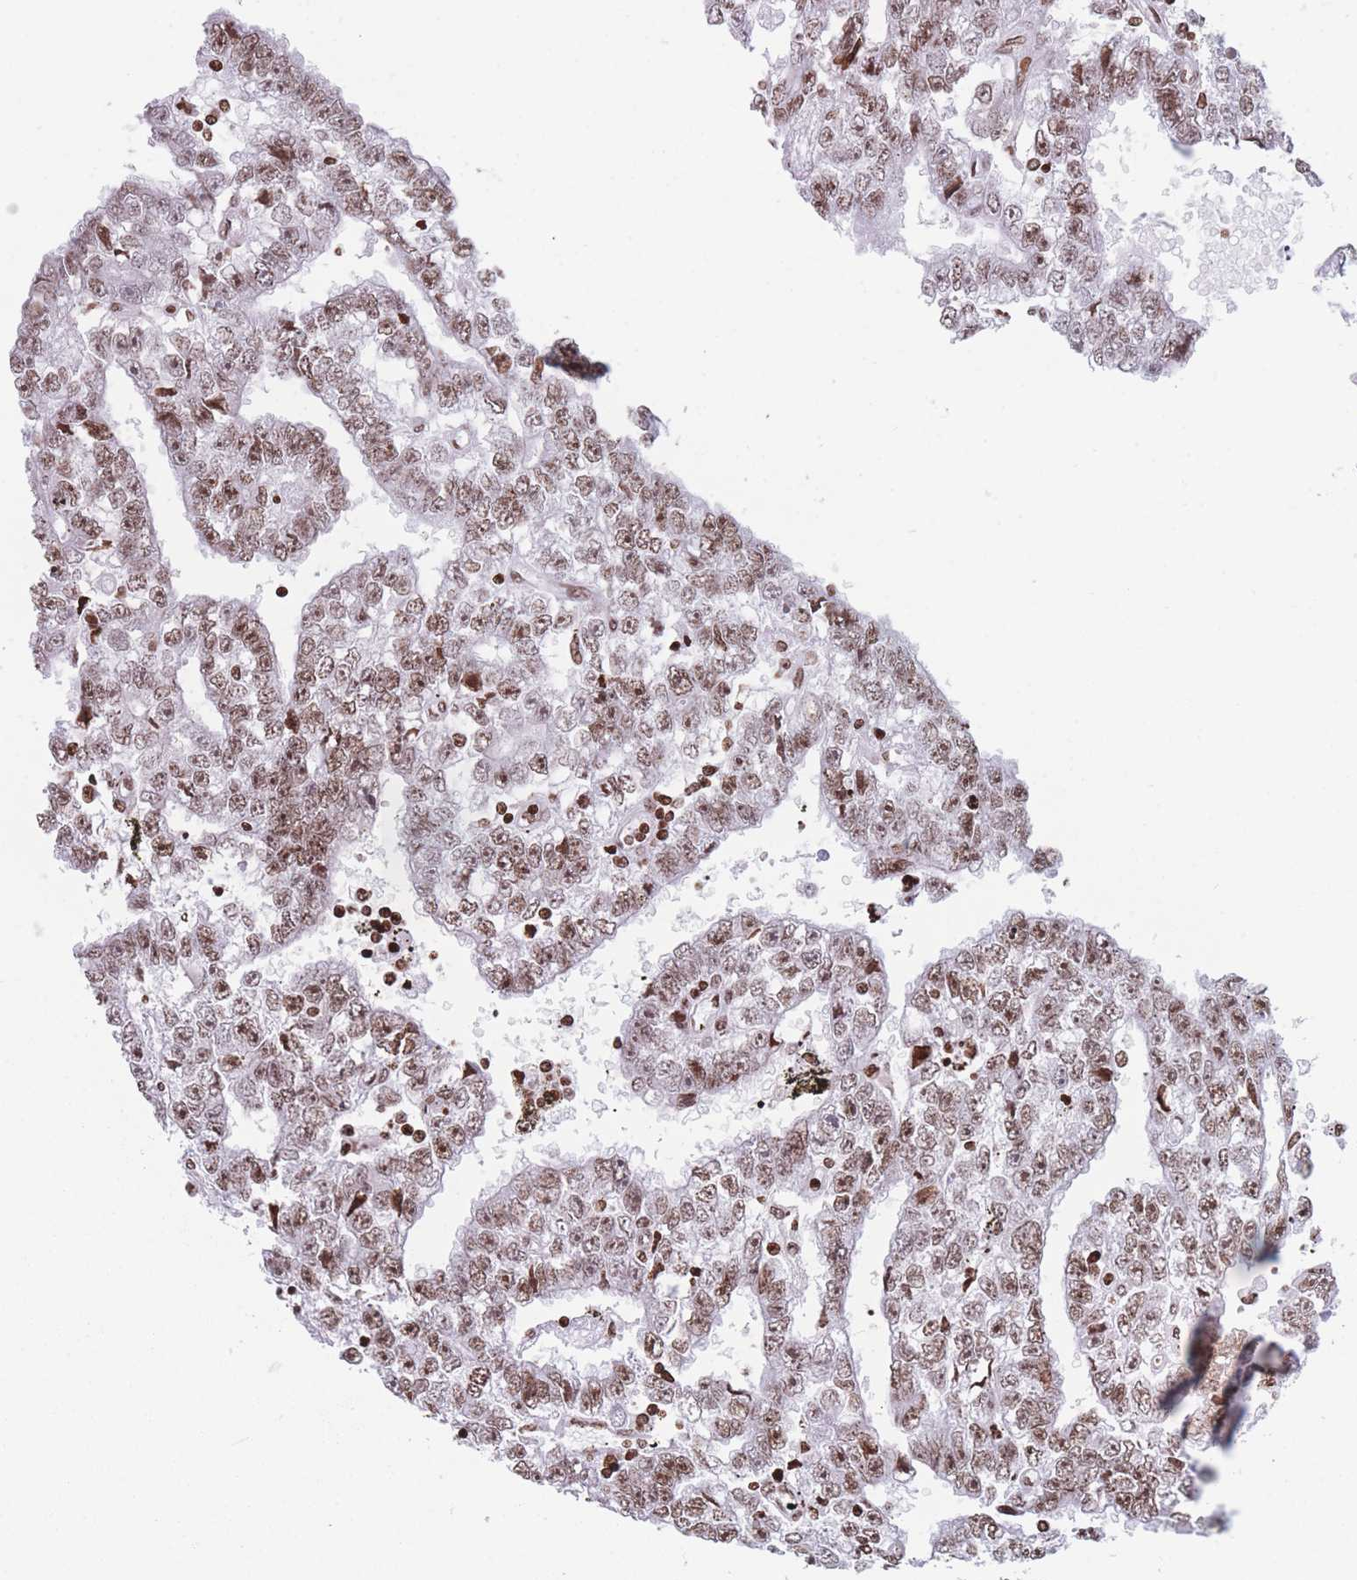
{"staining": {"intensity": "moderate", "quantity": ">75%", "location": "nuclear"}, "tissue": "testis cancer", "cell_type": "Tumor cells", "image_type": "cancer", "snomed": [{"axis": "morphology", "description": "Carcinoma, Embryonal, NOS"}, {"axis": "topography", "description": "Testis"}], "caption": "Embryonal carcinoma (testis) stained with a protein marker demonstrates moderate staining in tumor cells.", "gene": "AK9", "patient": {"sex": "male", "age": 25}}